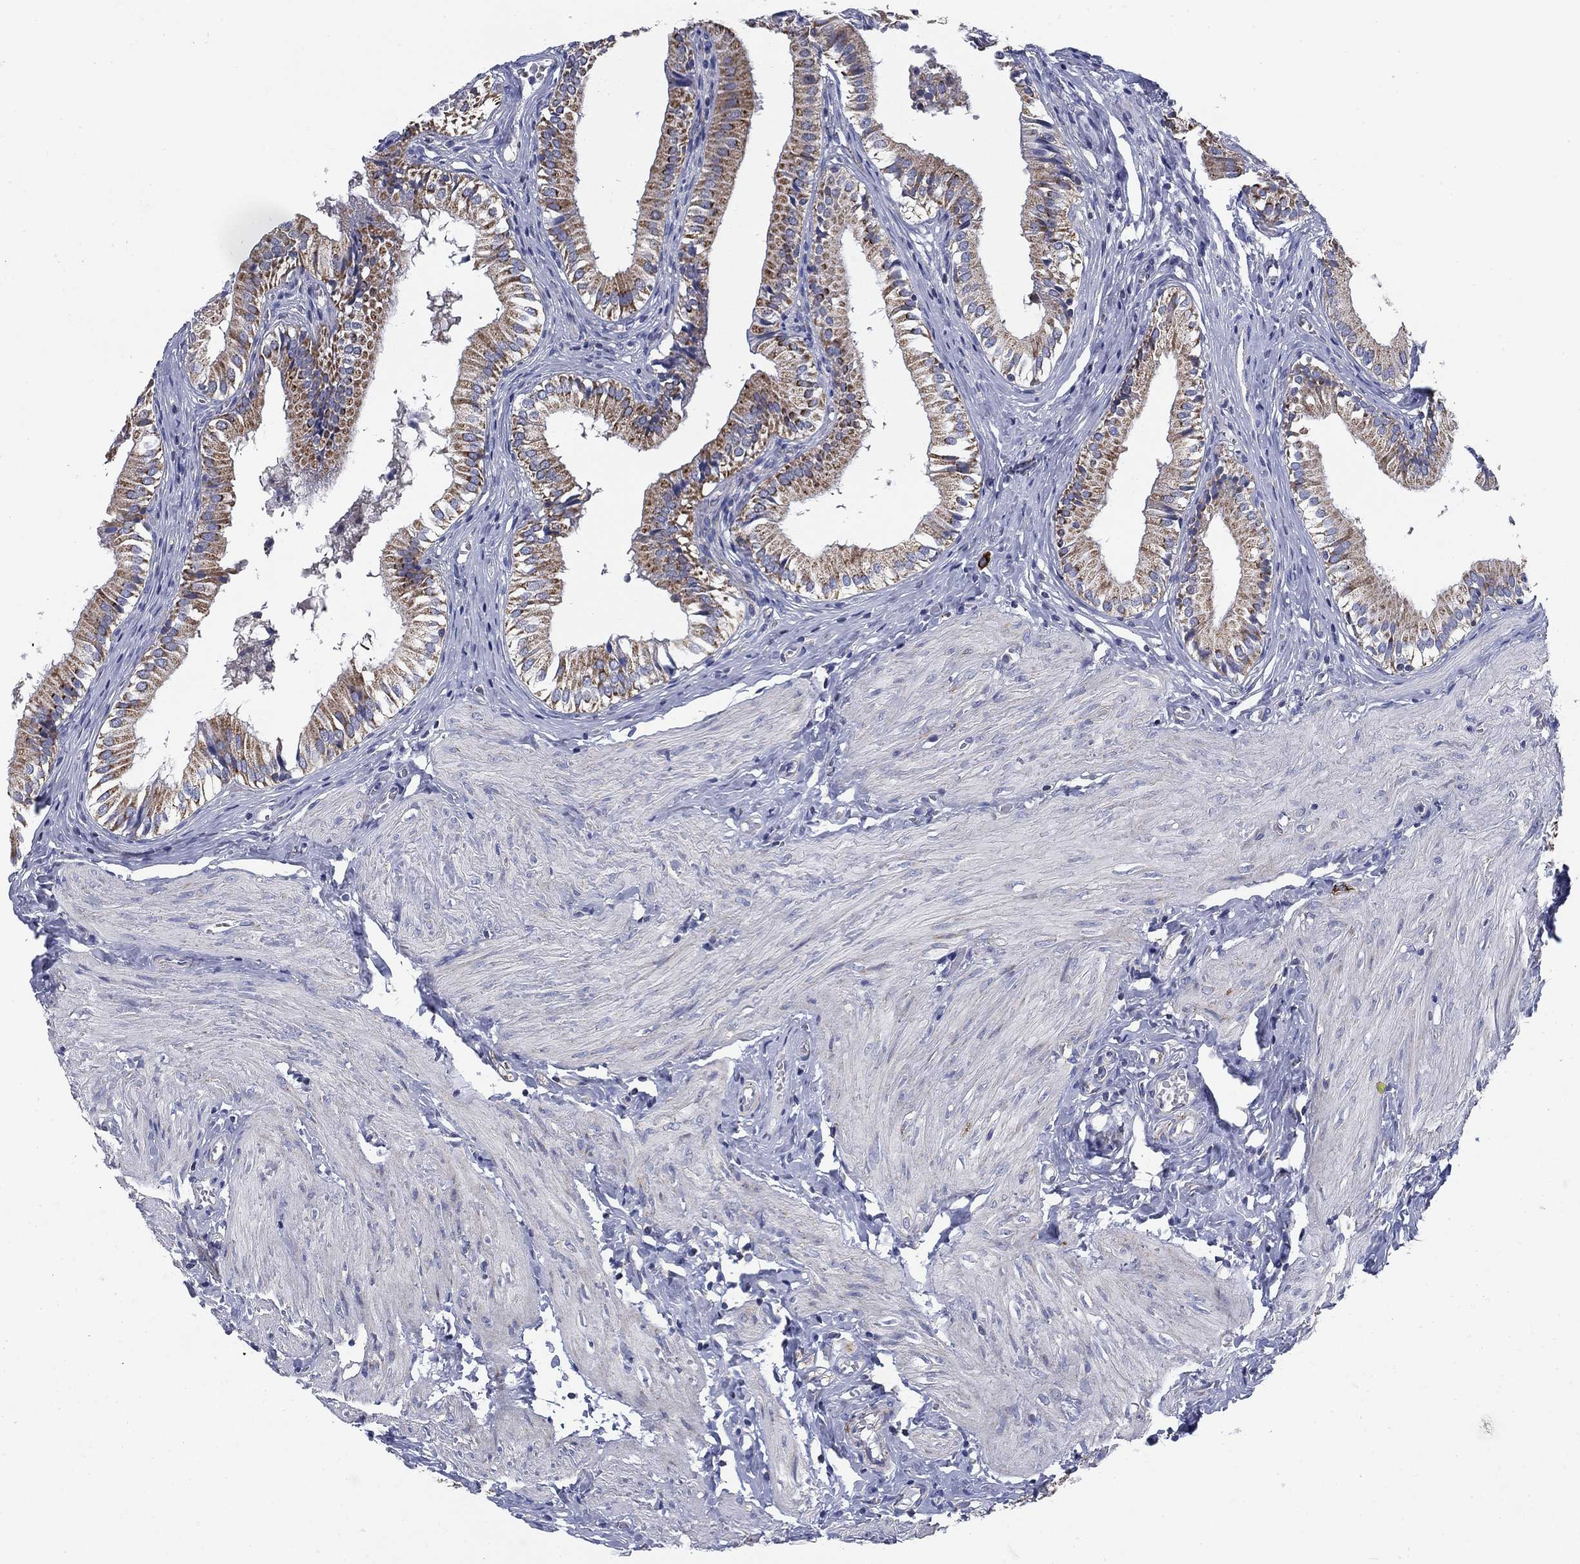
{"staining": {"intensity": "moderate", "quantity": "25%-75%", "location": "cytoplasmic/membranous"}, "tissue": "gallbladder", "cell_type": "Glandular cells", "image_type": "normal", "snomed": [{"axis": "morphology", "description": "Normal tissue, NOS"}, {"axis": "topography", "description": "Gallbladder"}], "caption": "IHC image of normal gallbladder stained for a protein (brown), which demonstrates medium levels of moderate cytoplasmic/membranous positivity in about 25%-75% of glandular cells.", "gene": "NACAD", "patient": {"sex": "female", "age": 47}}